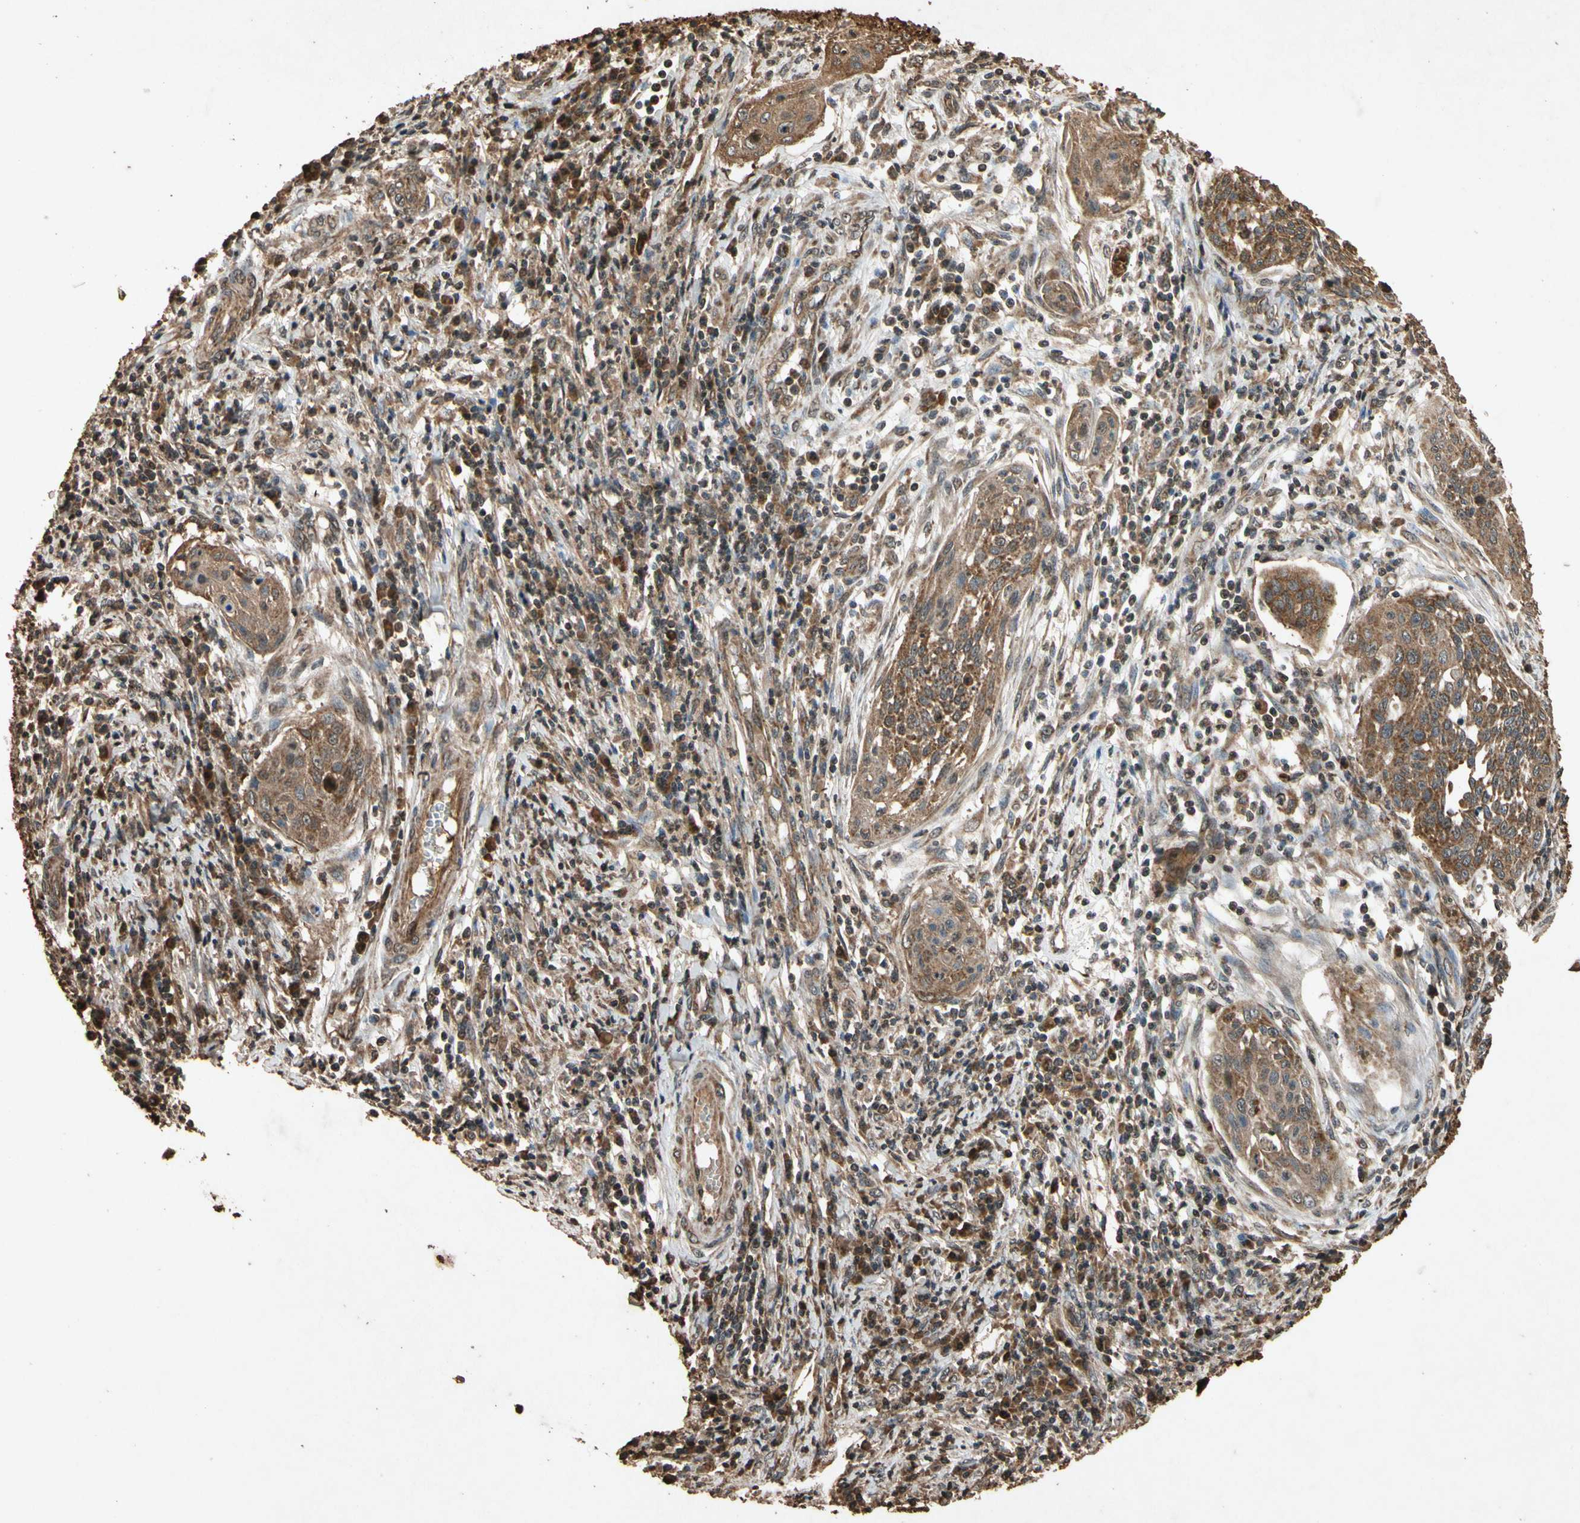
{"staining": {"intensity": "strong", "quantity": ">75%", "location": "cytoplasmic/membranous"}, "tissue": "cervical cancer", "cell_type": "Tumor cells", "image_type": "cancer", "snomed": [{"axis": "morphology", "description": "Squamous cell carcinoma, NOS"}, {"axis": "topography", "description": "Cervix"}], "caption": "Tumor cells display high levels of strong cytoplasmic/membranous positivity in about >75% of cells in squamous cell carcinoma (cervical). (Brightfield microscopy of DAB IHC at high magnification).", "gene": "TXN2", "patient": {"sex": "female", "age": 34}}